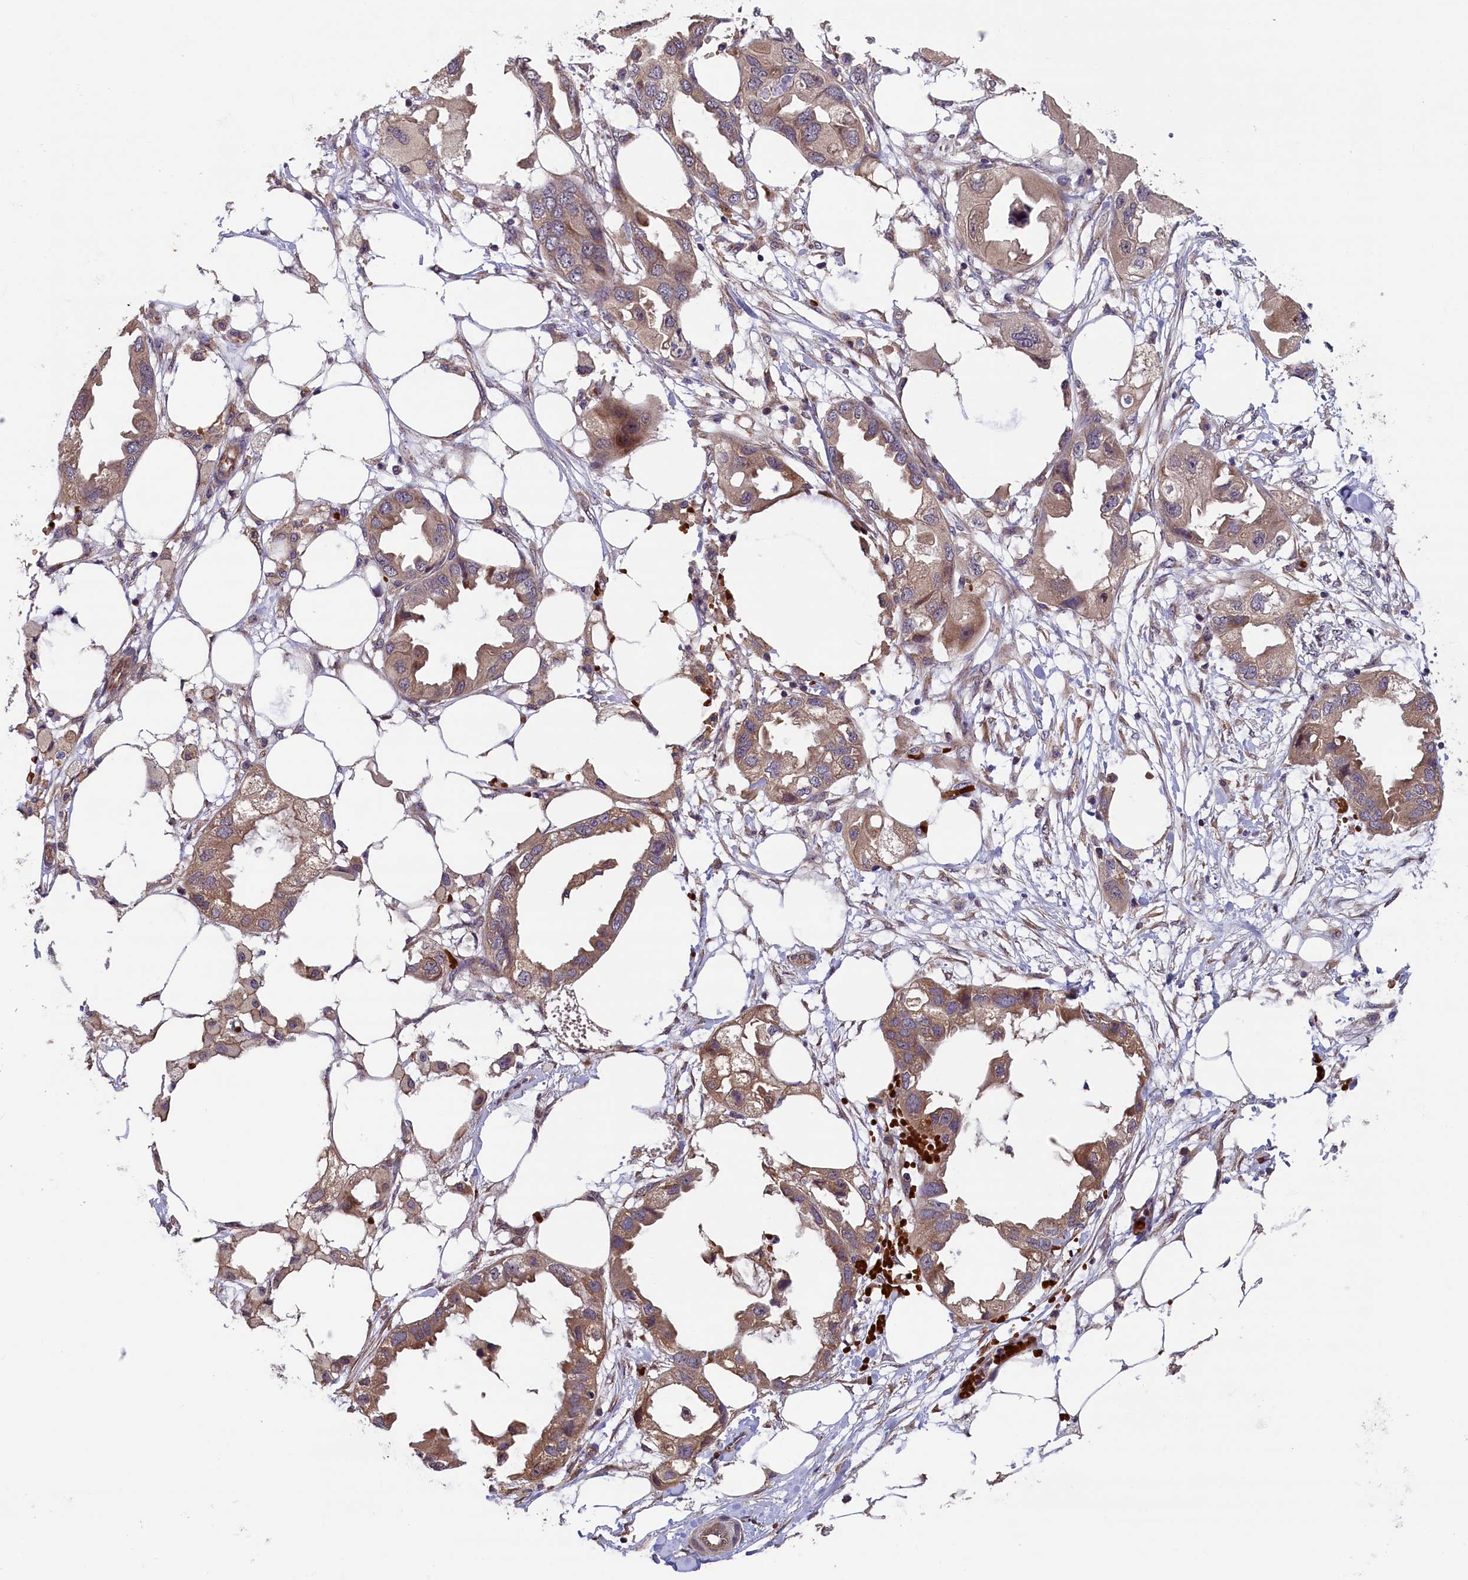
{"staining": {"intensity": "moderate", "quantity": ">75%", "location": "cytoplasmic/membranous"}, "tissue": "endometrial cancer", "cell_type": "Tumor cells", "image_type": "cancer", "snomed": [{"axis": "morphology", "description": "Adenocarcinoma, NOS"}, {"axis": "morphology", "description": "Adenocarcinoma, metastatic, NOS"}, {"axis": "topography", "description": "Adipose tissue"}, {"axis": "topography", "description": "Endometrium"}], "caption": "Protein expression analysis of human adenocarcinoma (endometrial) reveals moderate cytoplasmic/membranous staining in approximately >75% of tumor cells.", "gene": "CCDC9B", "patient": {"sex": "female", "age": 67}}